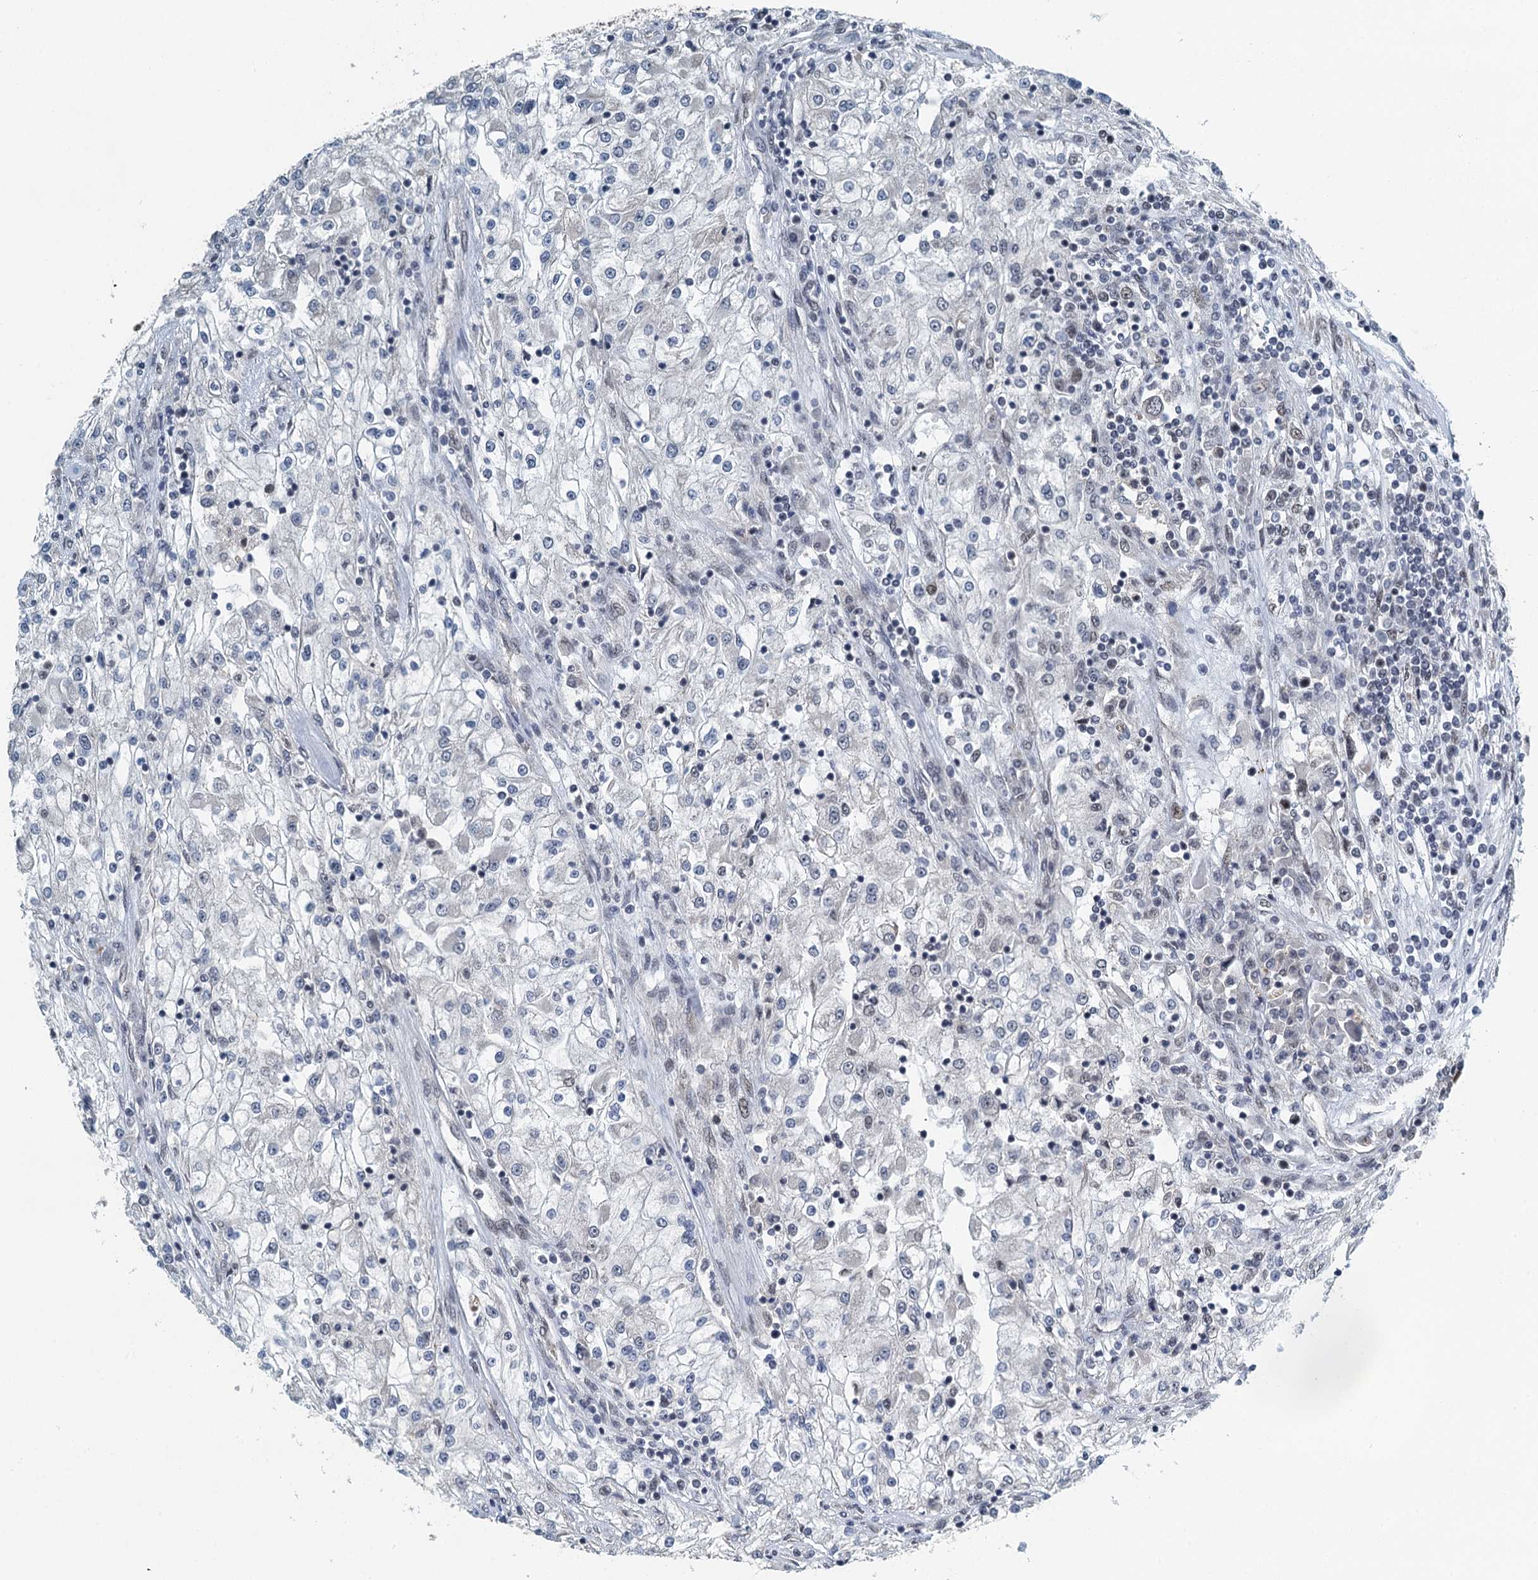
{"staining": {"intensity": "negative", "quantity": "none", "location": "none"}, "tissue": "renal cancer", "cell_type": "Tumor cells", "image_type": "cancer", "snomed": [{"axis": "morphology", "description": "Adenocarcinoma, NOS"}, {"axis": "topography", "description": "Kidney"}], "caption": "This is a histopathology image of immunohistochemistry (IHC) staining of adenocarcinoma (renal), which shows no positivity in tumor cells.", "gene": "MTA3", "patient": {"sex": "female", "age": 52}}